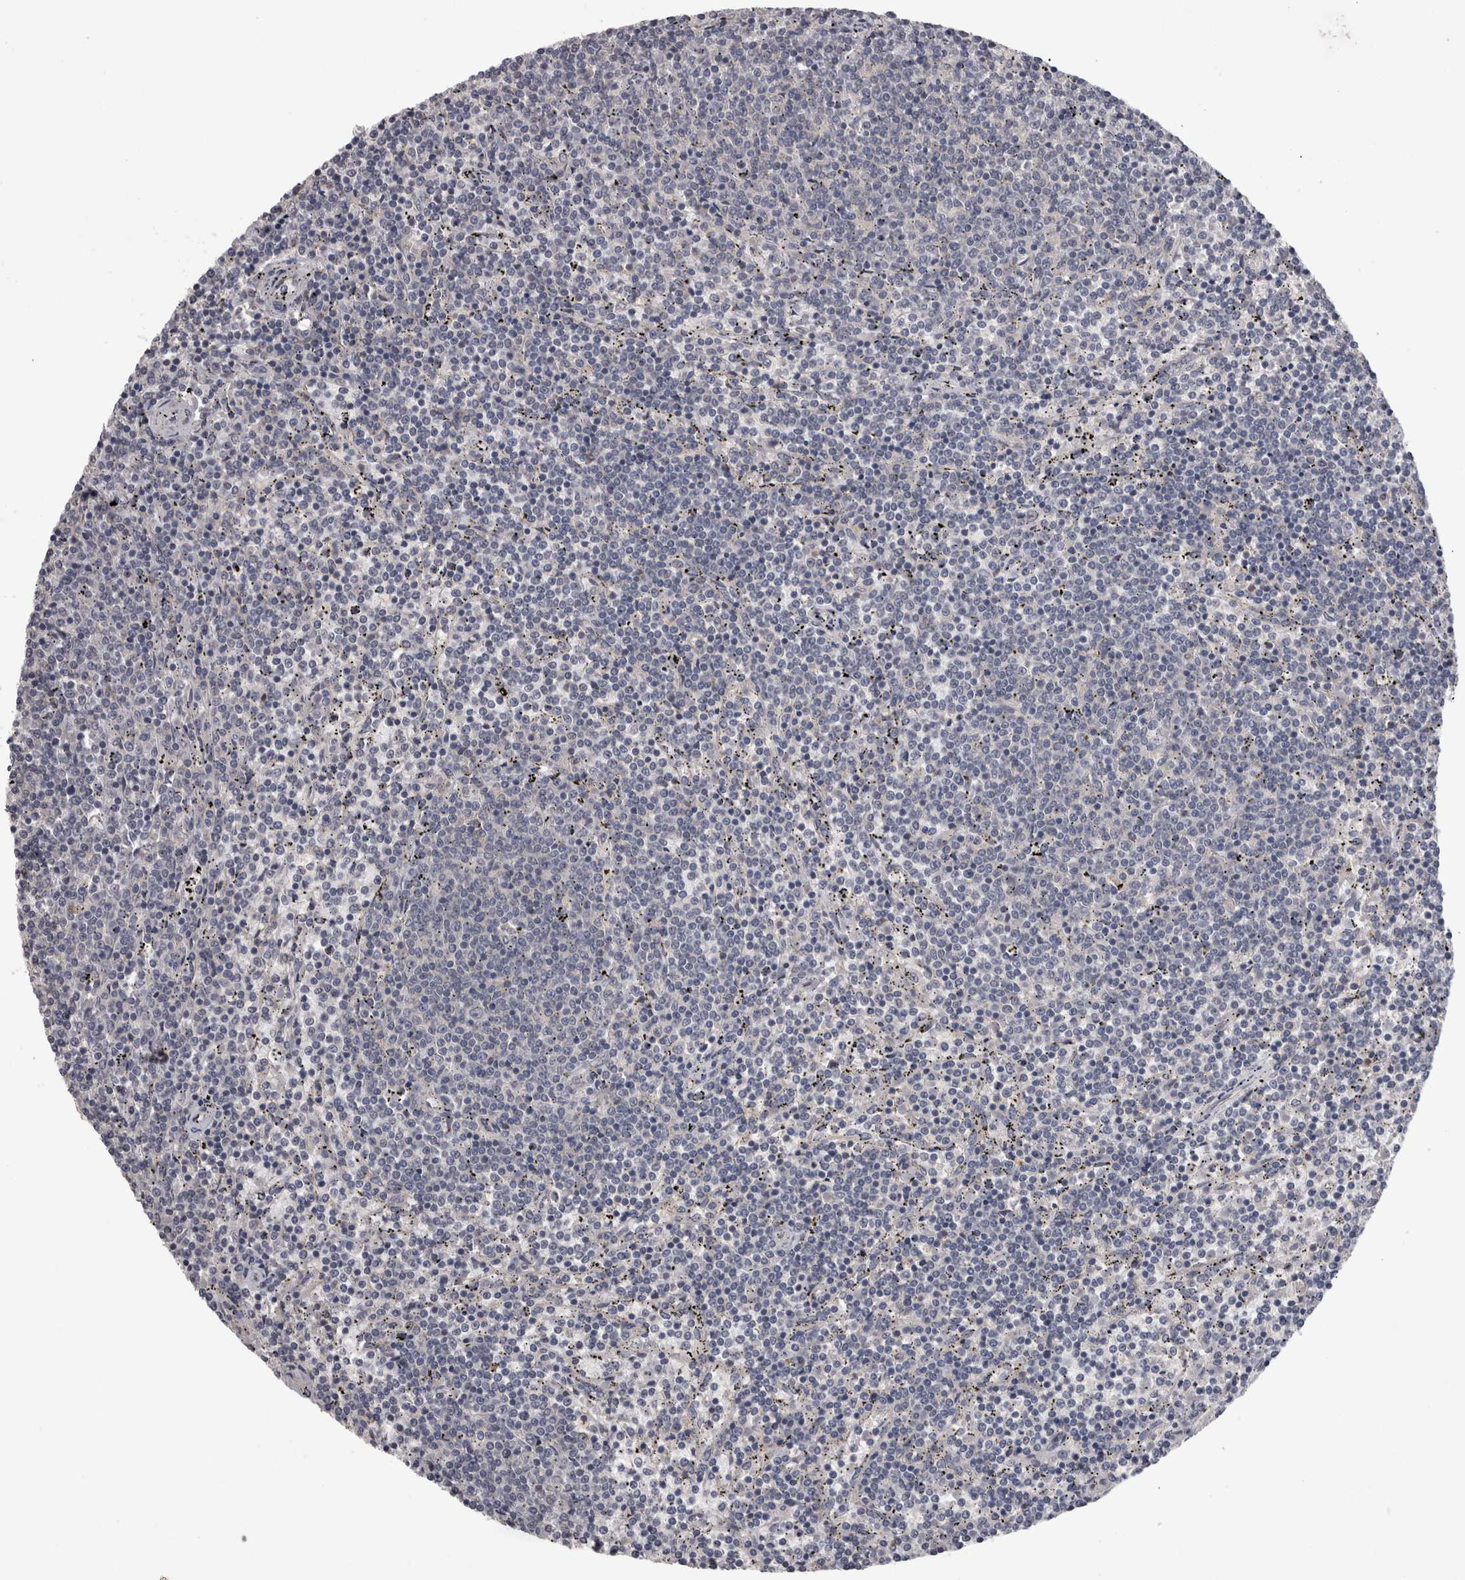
{"staining": {"intensity": "negative", "quantity": "none", "location": "none"}, "tissue": "lymphoma", "cell_type": "Tumor cells", "image_type": "cancer", "snomed": [{"axis": "morphology", "description": "Malignant lymphoma, non-Hodgkin's type, Low grade"}, {"axis": "topography", "description": "Spleen"}], "caption": "Tumor cells show no significant expression in malignant lymphoma, non-Hodgkin's type (low-grade). Brightfield microscopy of immunohistochemistry stained with DAB (3,3'-diaminobenzidine) (brown) and hematoxylin (blue), captured at high magnification.", "gene": "PON3", "patient": {"sex": "female", "age": 50}}